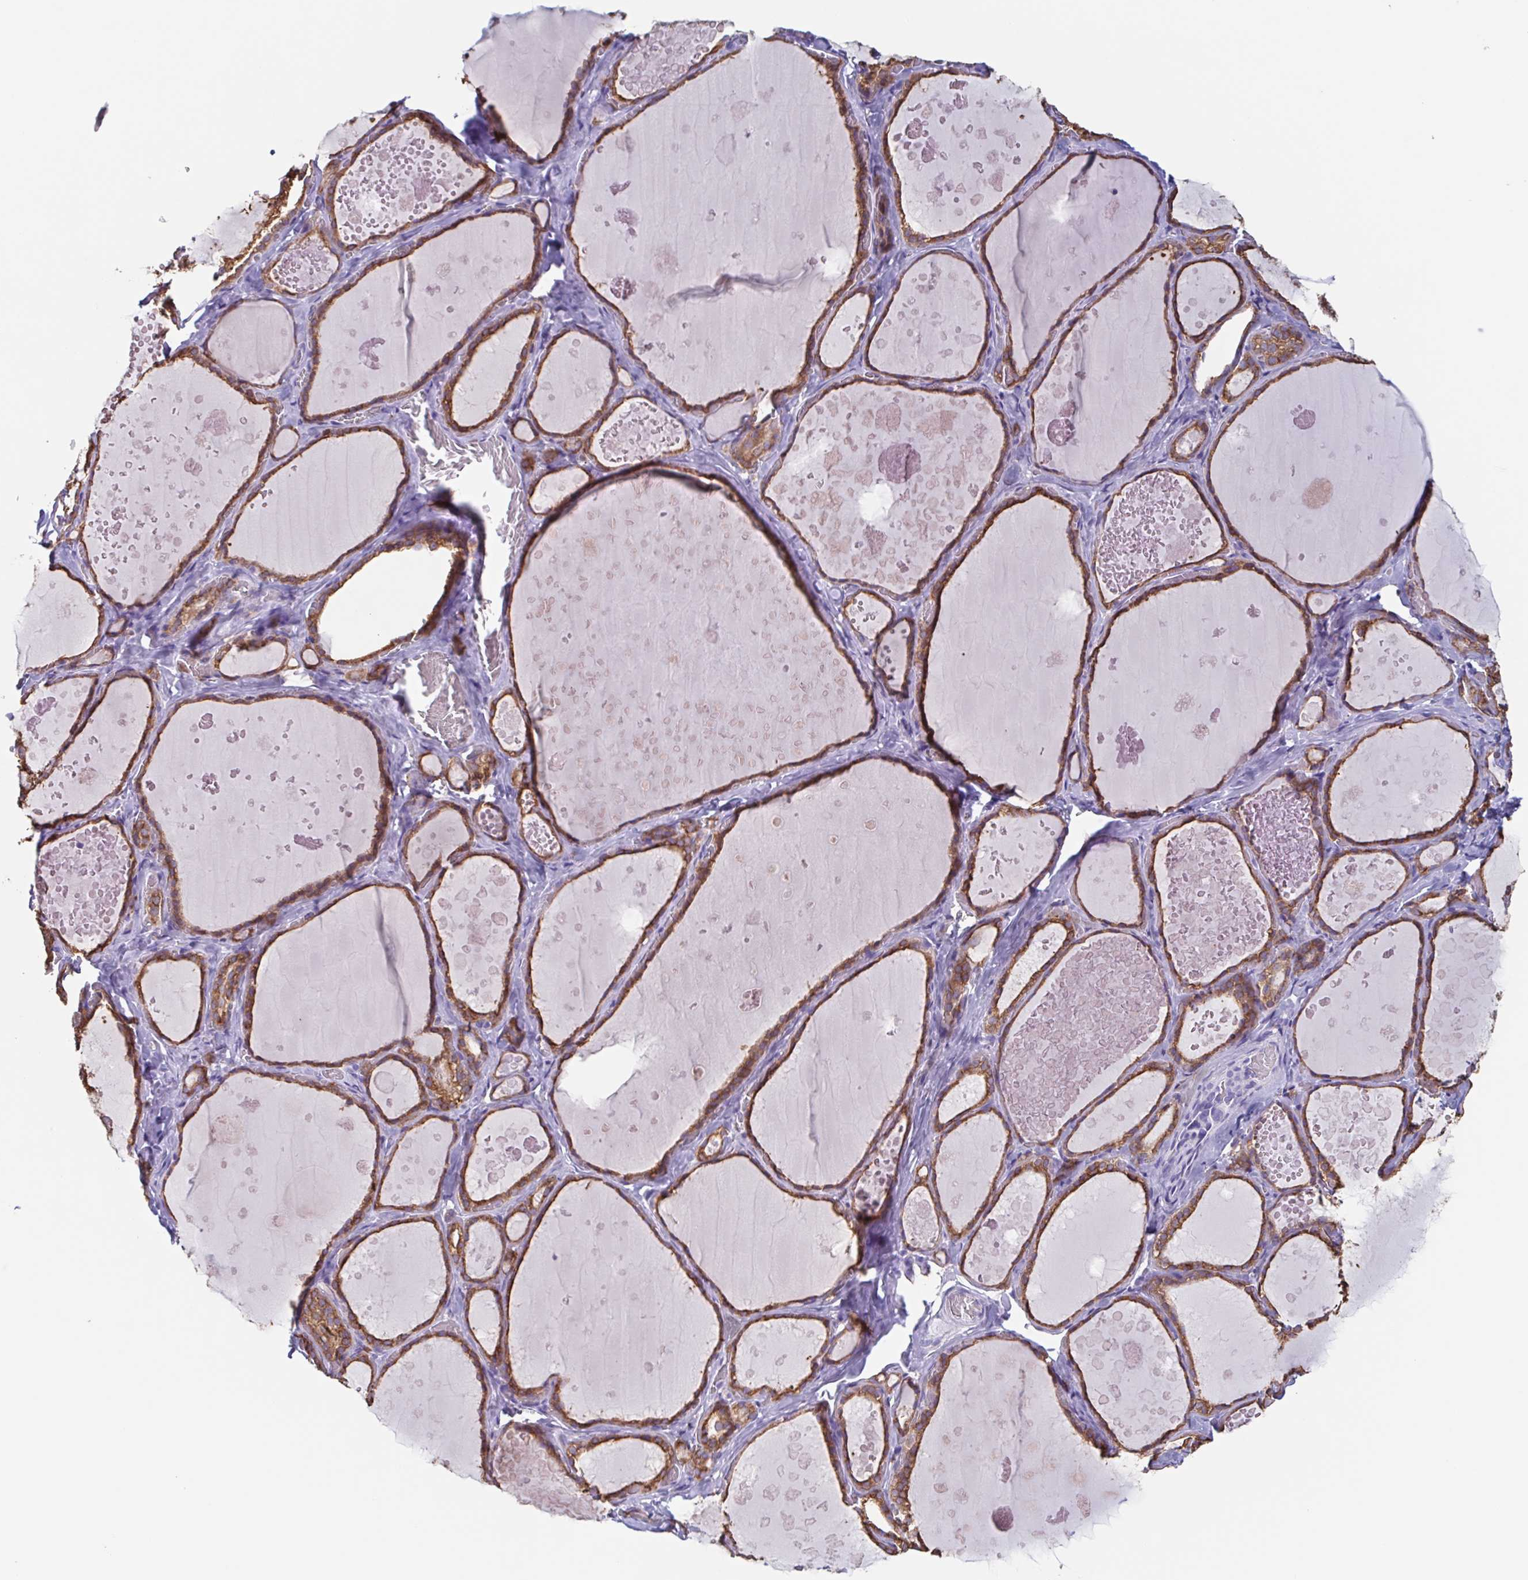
{"staining": {"intensity": "strong", "quantity": ">75%", "location": "cytoplasmic/membranous"}, "tissue": "thyroid gland", "cell_type": "Glandular cells", "image_type": "normal", "snomed": [{"axis": "morphology", "description": "Normal tissue, NOS"}, {"axis": "topography", "description": "Thyroid gland"}], "caption": "This image reveals immunohistochemistry staining of normal thyroid gland, with high strong cytoplasmic/membranous positivity in approximately >75% of glandular cells.", "gene": "TPD52", "patient": {"sex": "female", "age": 56}}